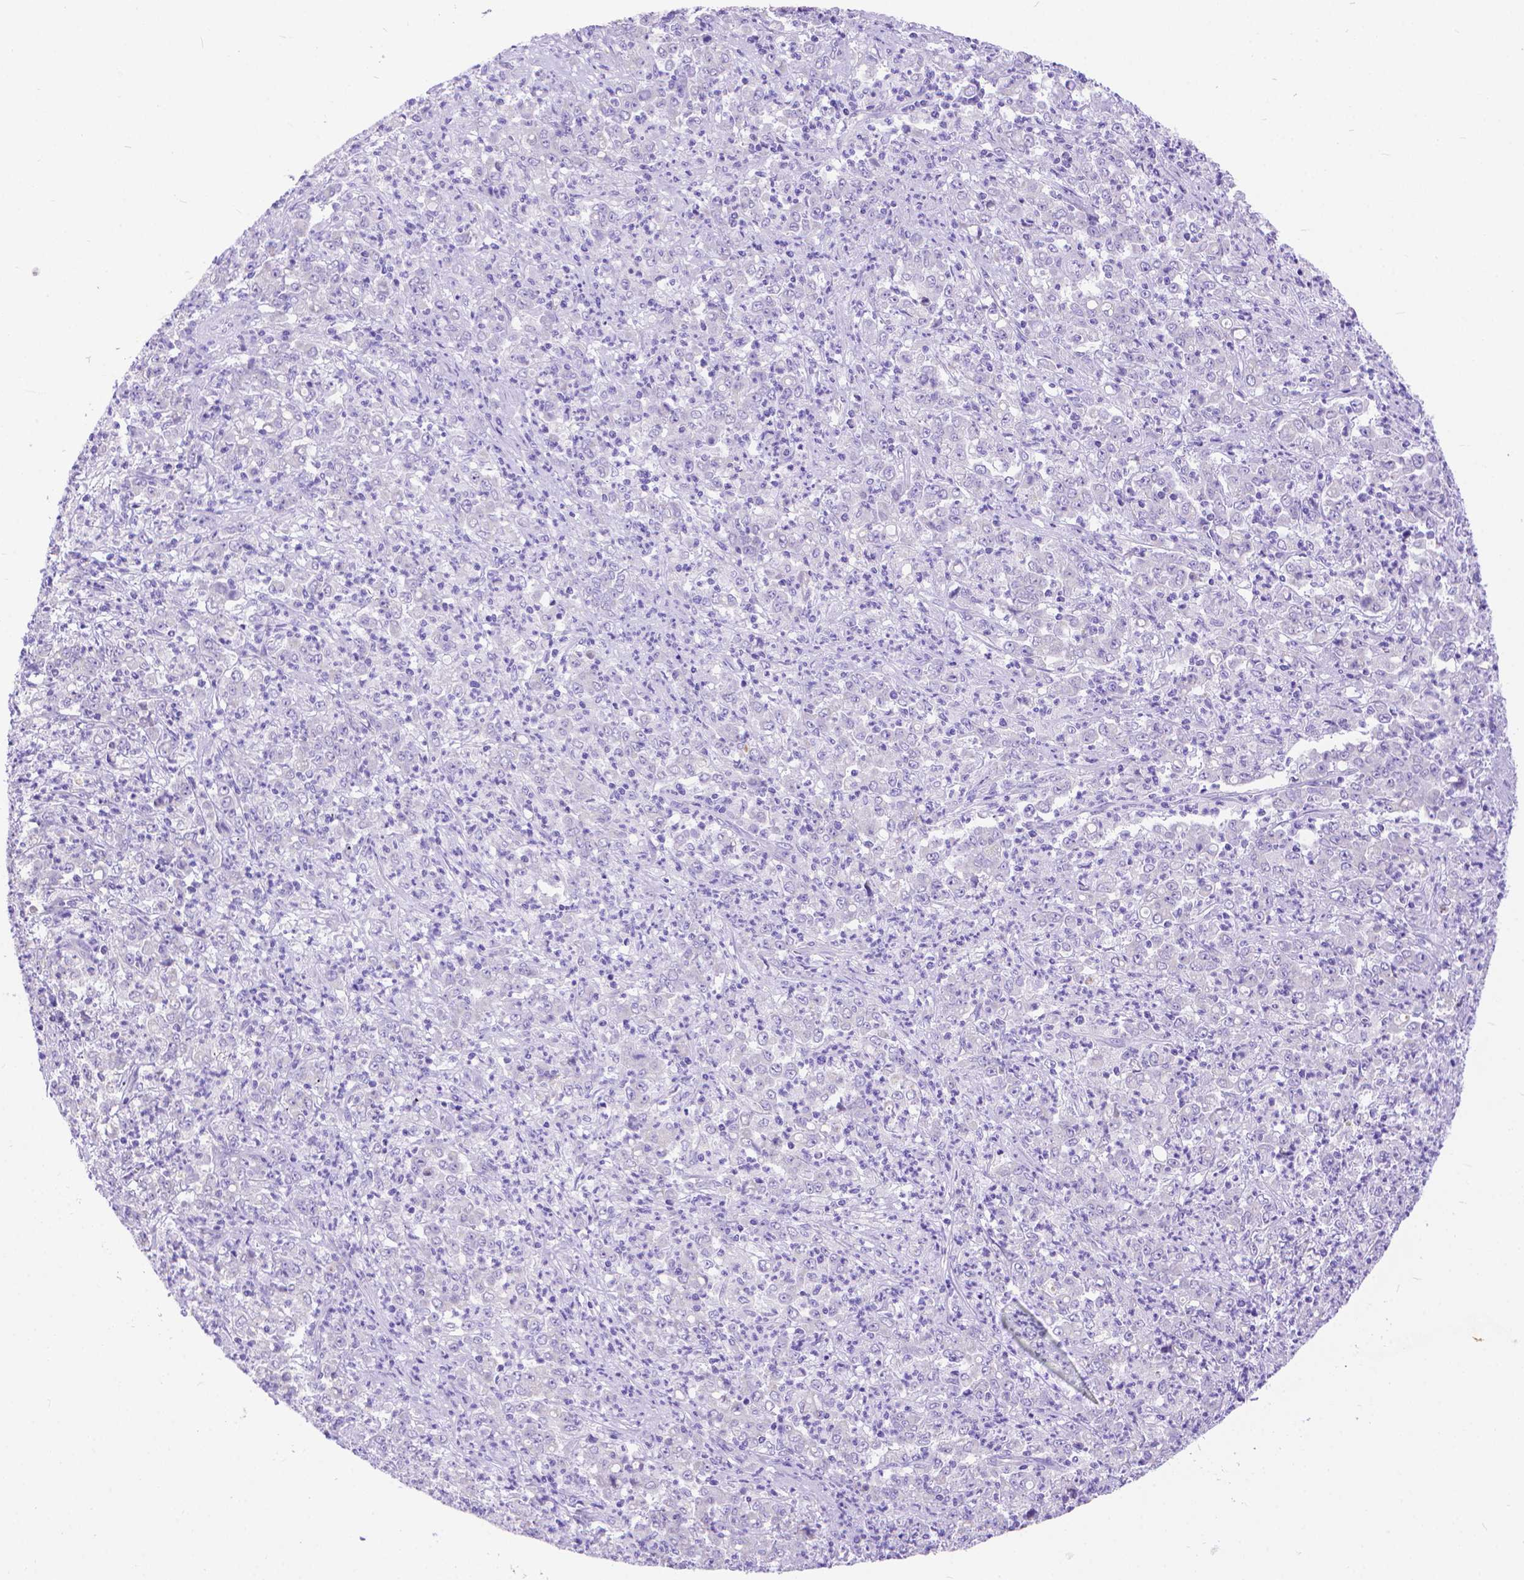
{"staining": {"intensity": "negative", "quantity": "none", "location": "none"}, "tissue": "stomach cancer", "cell_type": "Tumor cells", "image_type": "cancer", "snomed": [{"axis": "morphology", "description": "Adenocarcinoma, NOS"}, {"axis": "topography", "description": "Stomach, lower"}], "caption": "Tumor cells are negative for brown protein staining in stomach cancer (adenocarcinoma).", "gene": "DHRS2", "patient": {"sex": "female", "age": 71}}